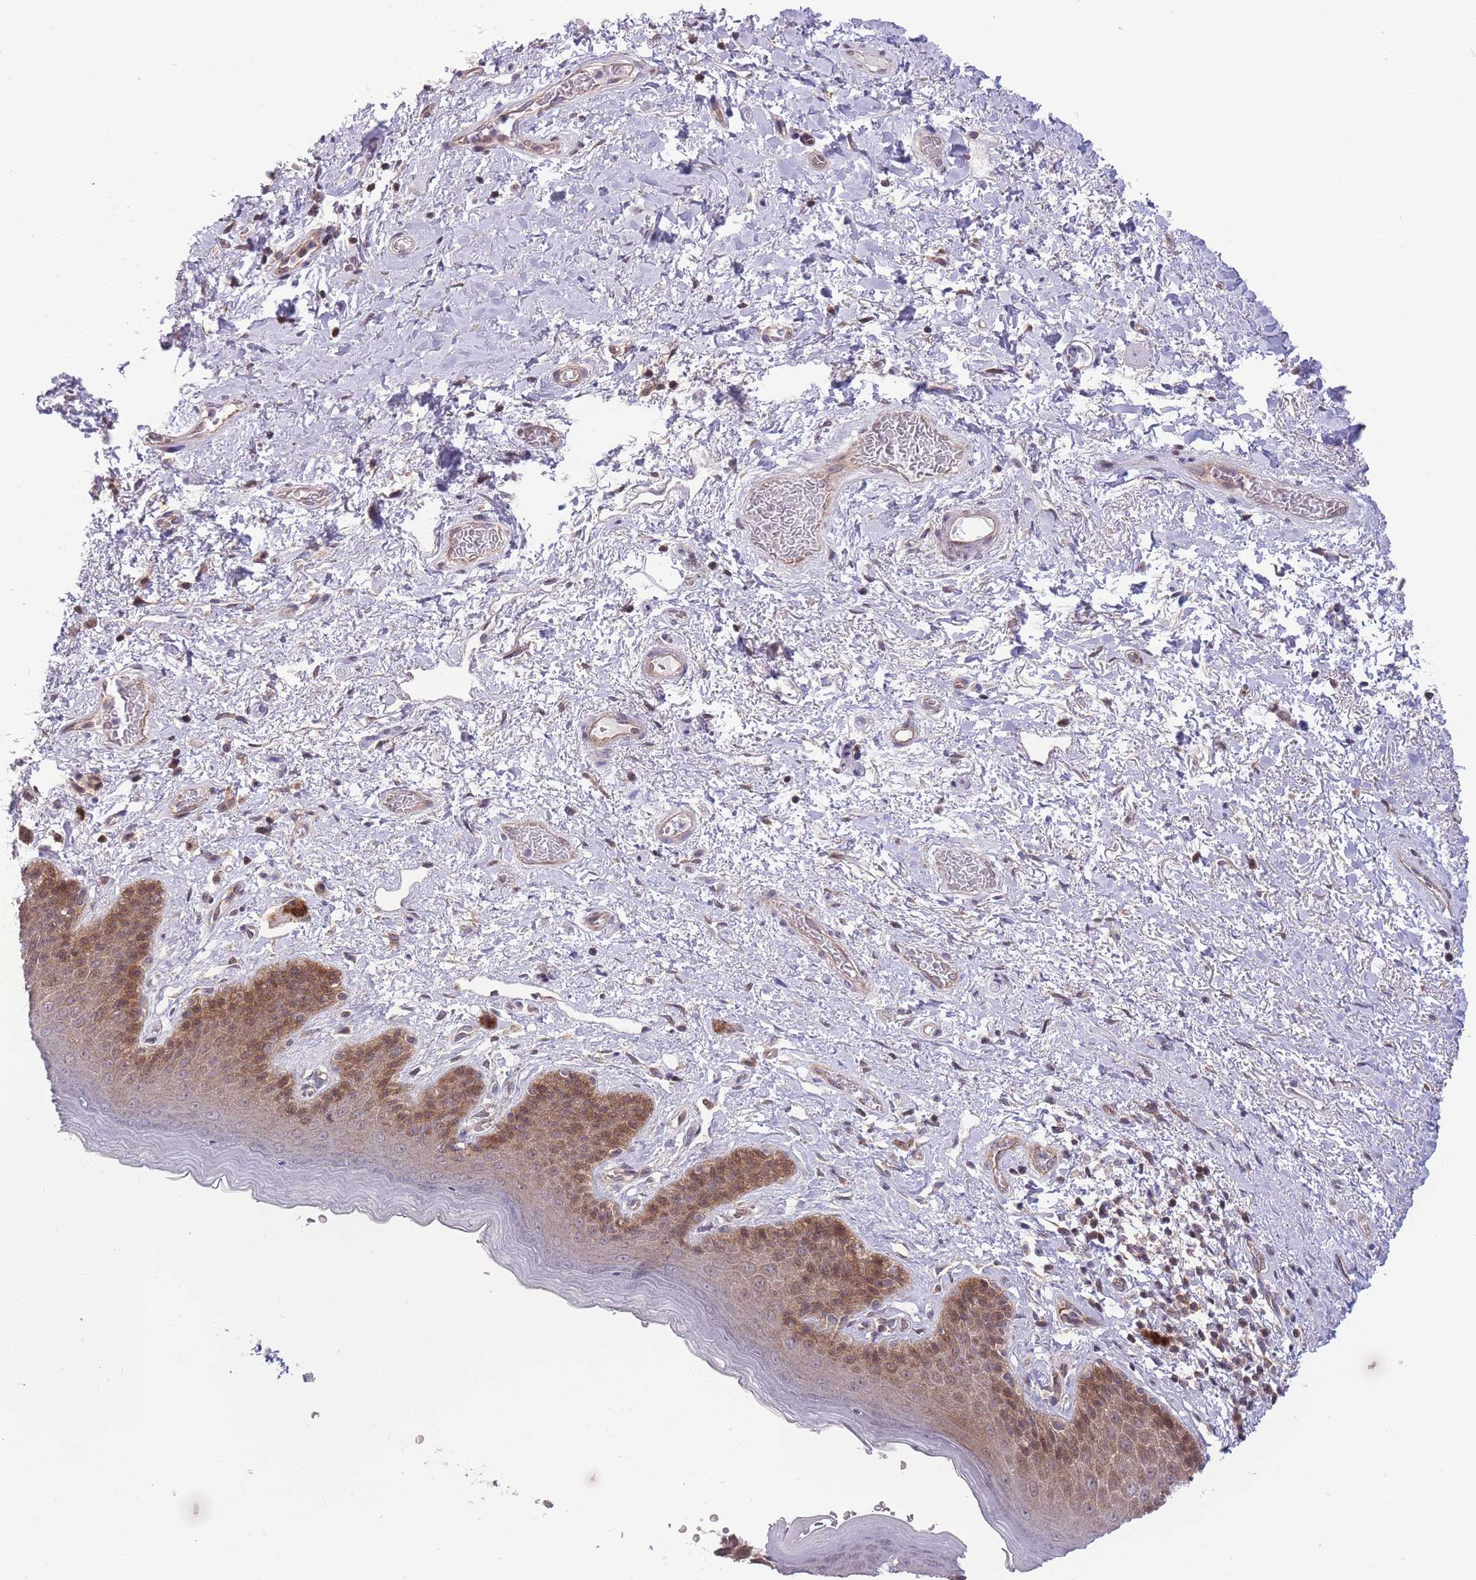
{"staining": {"intensity": "moderate", "quantity": "25%-75%", "location": "cytoplasmic/membranous"}, "tissue": "skin", "cell_type": "Epidermal cells", "image_type": "normal", "snomed": [{"axis": "morphology", "description": "Normal tissue, NOS"}, {"axis": "topography", "description": "Anal"}], "caption": "Benign skin displays moderate cytoplasmic/membranous positivity in approximately 25%-75% of epidermal cells, visualized by immunohistochemistry.", "gene": "RIC8A", "patient": {"sex": "female", "age": 46}}